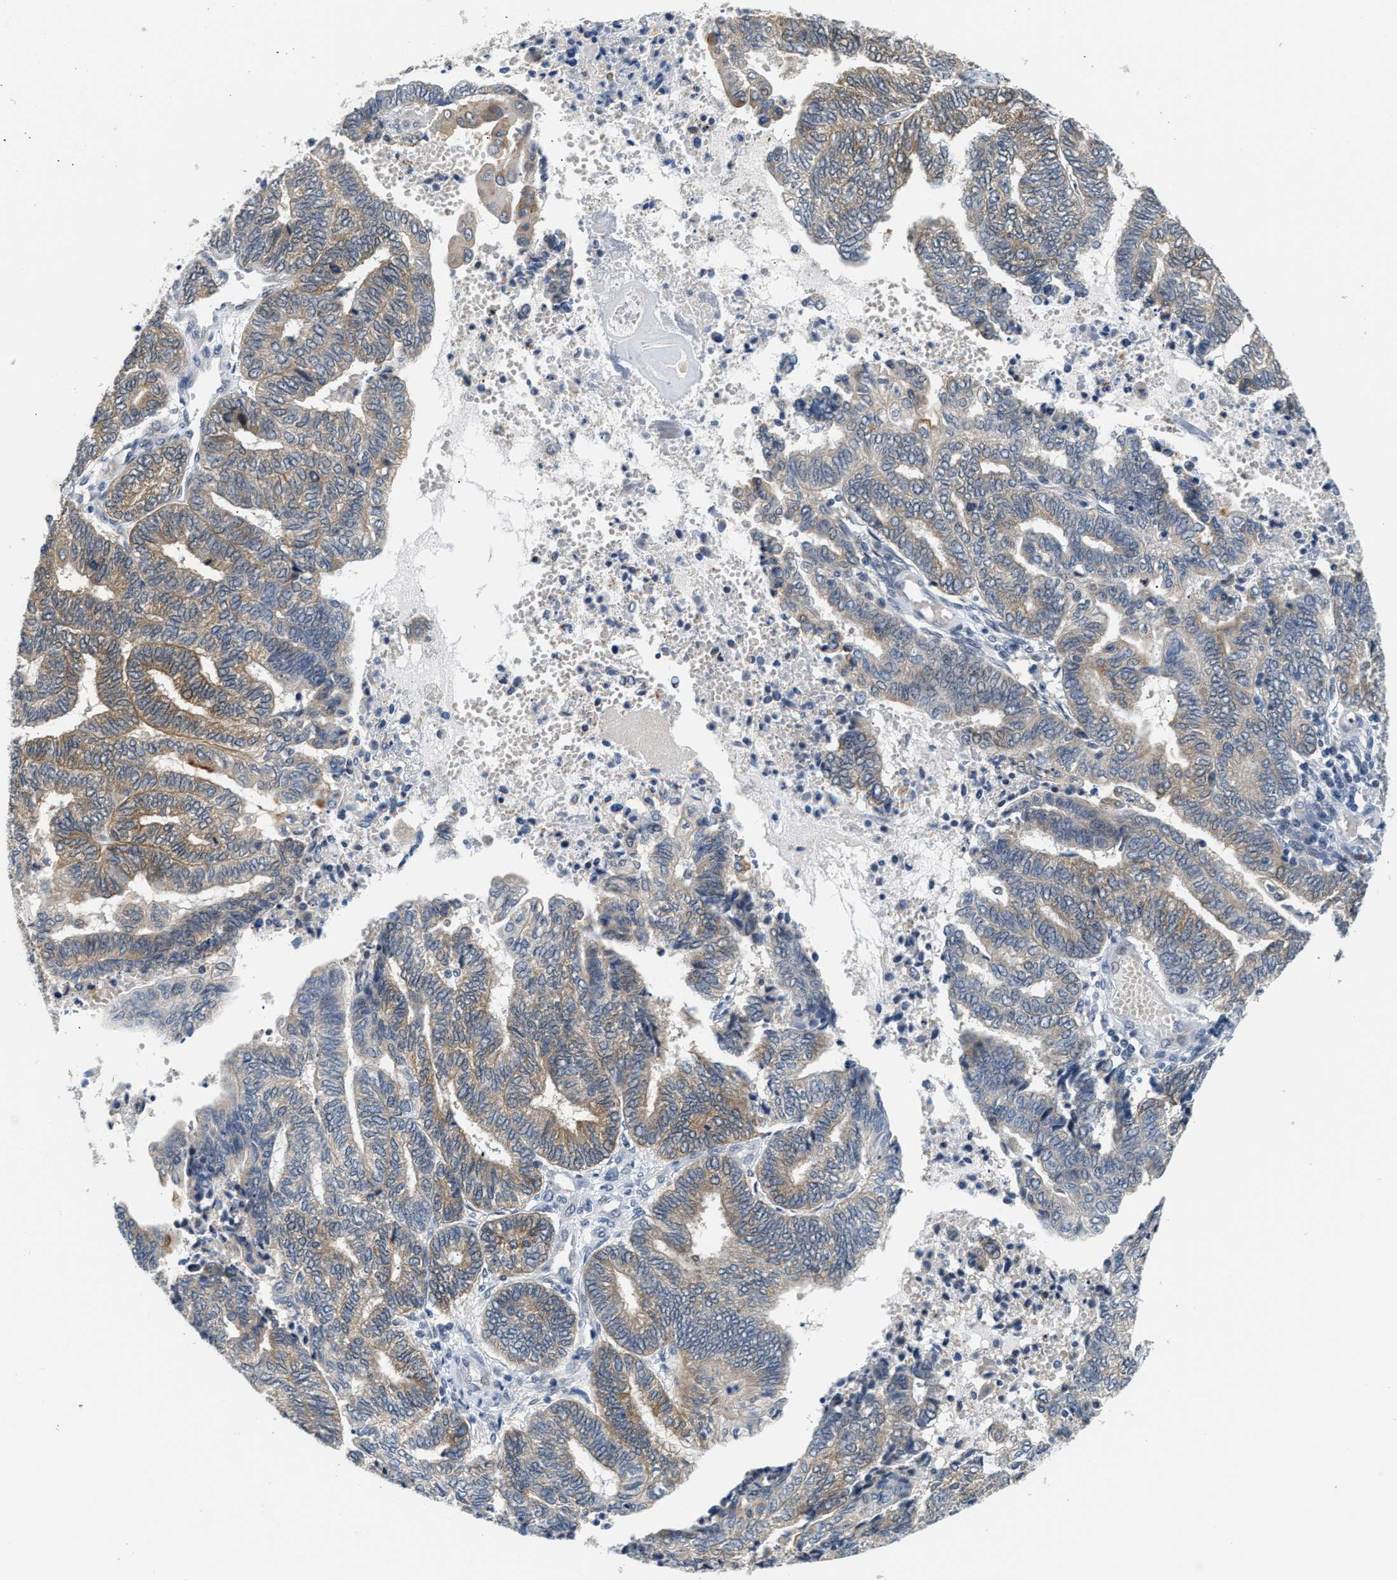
{"staining": {"intensity": "moderate", "quantity": ">75%", "location": "cytoplasmic/membranous"}, "tissue": "endometrial cancer", "cell_type": "Tumor cells", "image_type": "cancer", "snomed": [{"axis": "morphology", "description": "Adenocarcinoma, NOS"}, {"axis": "topography", "description": "Uterus"}, {"axis": "topography", "description": "Endometrium"}], "caption": "Human adenocarcinoma (endometrial) stained with a brown dye reveals moderate cytoplasmic/membranous positive expression in approximately >75% of tumor cells.", "gene": "PPM1H", "patient": {"sex": "female", "age": 70}}